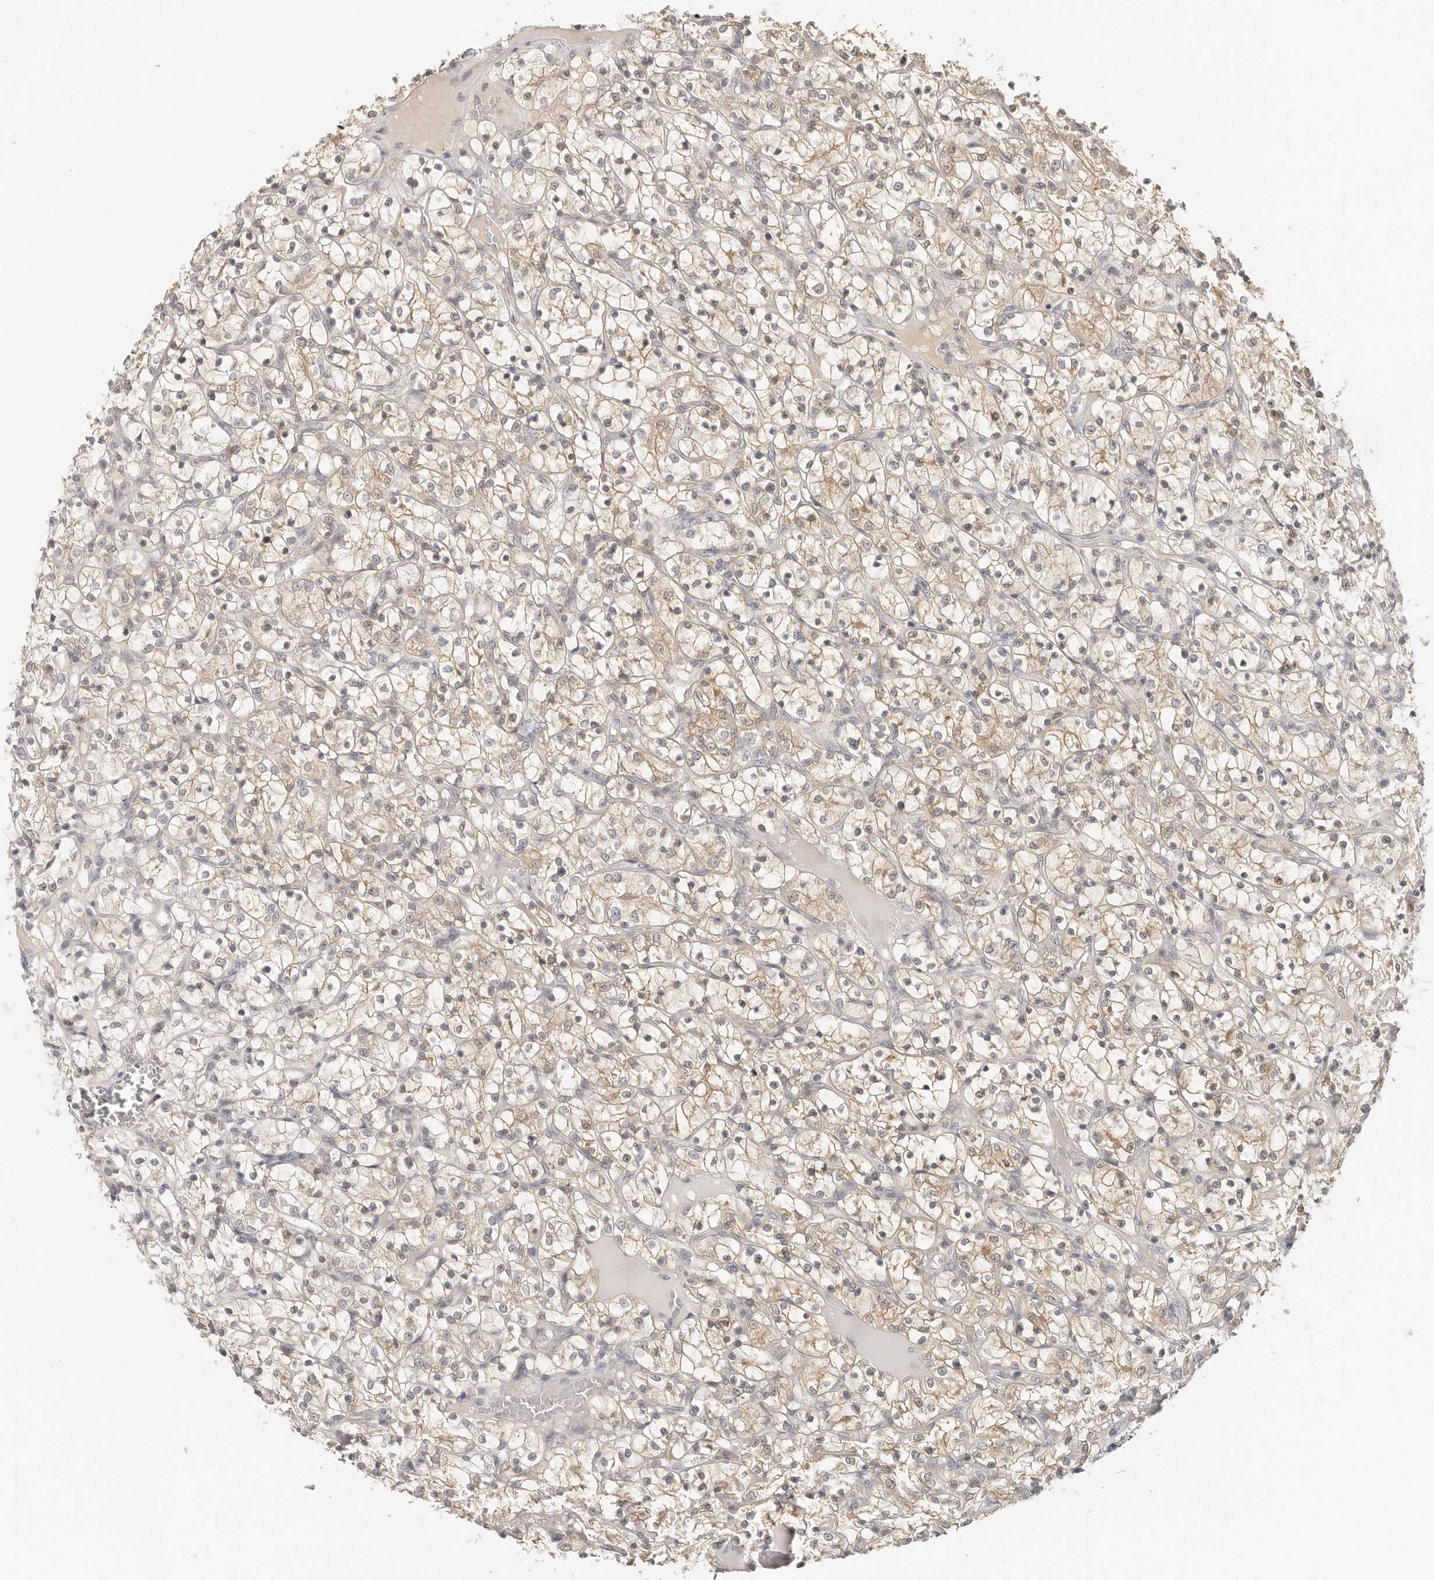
{"staining": {"intensity": "moderate", "quantity": ">75%", "location": "cytoplasmic/membranous"}, "tissue": "renal cancer", "cell_type": "Tumor cells", "image_type": "cancer", "snomed": [{"axis": "morphology", "description": "Adenocarcinoma, NOS"}, {"axis": "topography", "description": "Kidney"}], "caption": "Human renal cancer (adenocarcinoma) stained for a protein (brown) displays moderate cytoplasmic/membranous positive staining in approximately >75% of tumor cells.", "gene": "LARP7", "patient": {"sex": "female", "age": 69}}